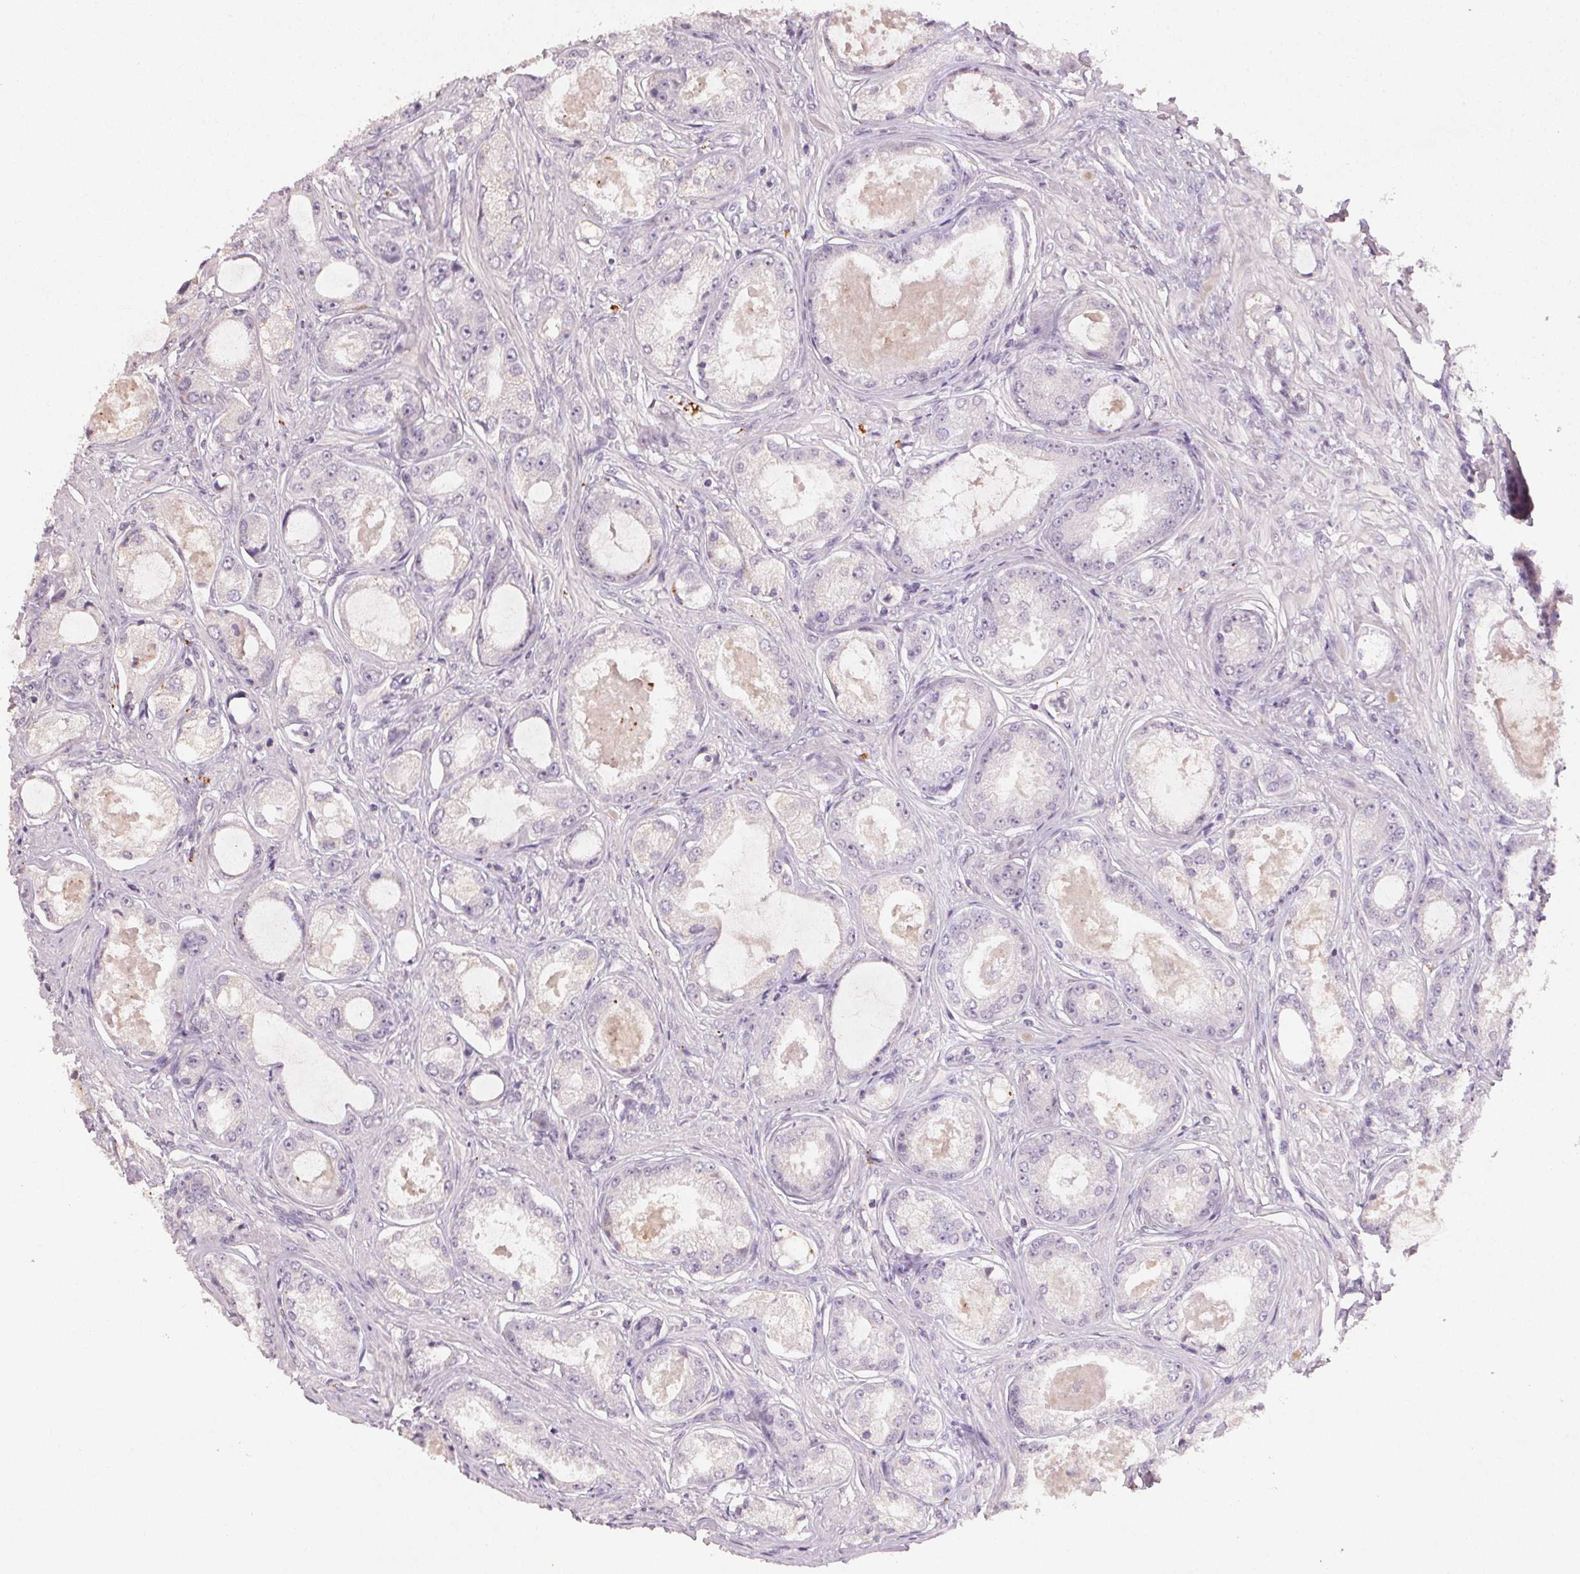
{"staining": {"intensity": "negative", "quantity": "none", "location": "none"}, "tissue": "prostate cancer", "cell_type": "Tumor cells", "image_type": "cancer", "snomed": [{"axis": "morphology", "description": "Adenocarcinoma, Low grade"}, {"axis": "topography", "description": "Prostate"}], "caption": "Human prostate cancer (adenocarcinoma (low-grade)) stained for a protein using immunohistochemistry reveals no positivity in tumor cells.", "gene": "CXCL5", "patient": {"sex": "male", "age": 68}}